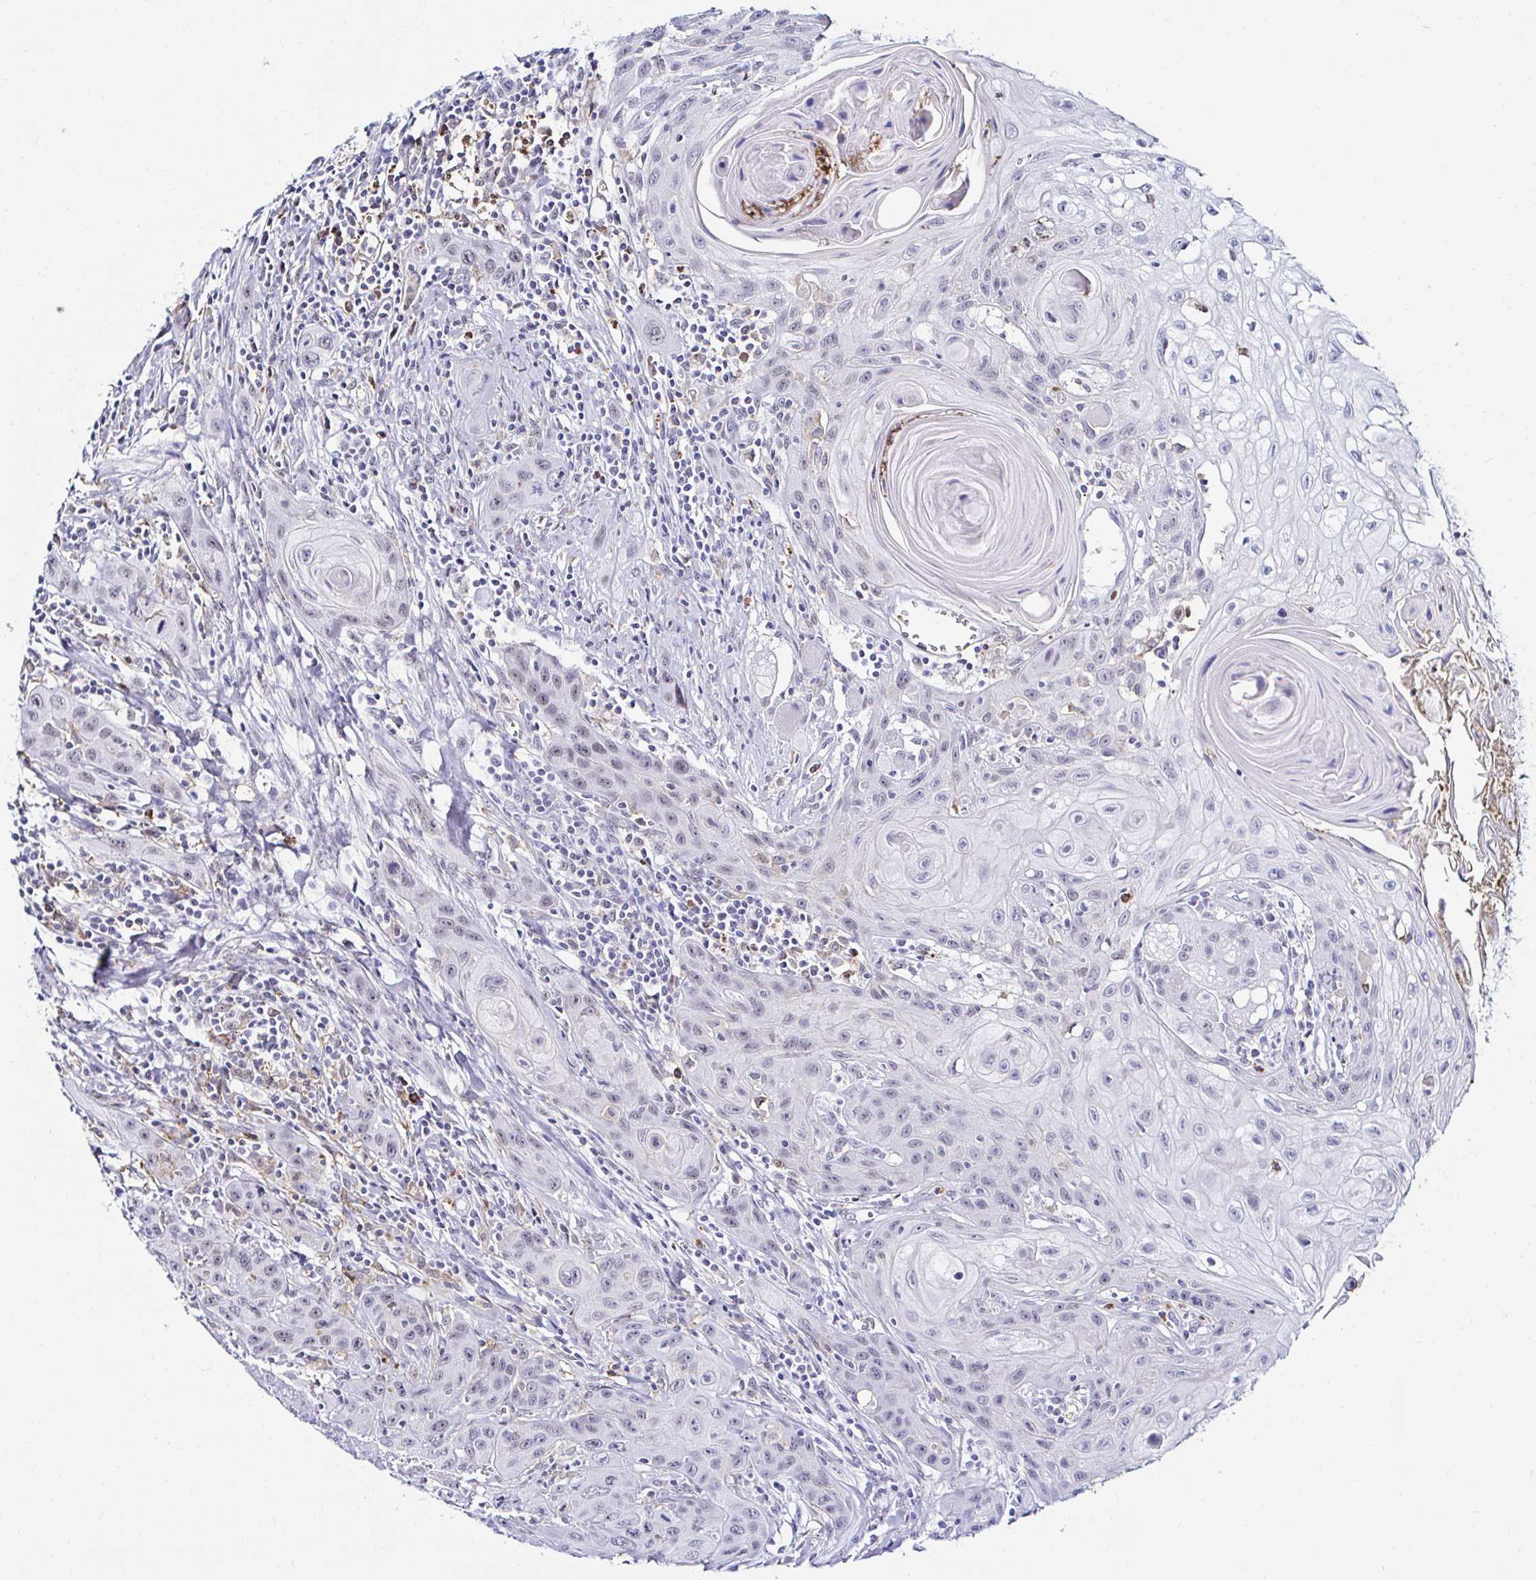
{"staining": {"intensity": "negative", "quantity": "none", "location": "none"}, "tissue": "head and neck cancer", "cell_type": "Tumor cells", "image_type": "cancer", "snomed": [{"axis": "morphology", "description": "Squamous cell carcinoma, NOS"}, {"axis": "topography", "description": "Oral tissue"}, {"axis": "topography", "description": "Head-Neck"}], "caption": "Tumor cells show no significant protein expression in head and neck cancer (squamous cell carcinoma). The staining is performed using DAB (3,3'-diaminobenzidine) brown chromogen with nuclei counter-stained in using hematoxylin.", "gene": "CYBB", "patient": {"sex": "male", "age": 58}}